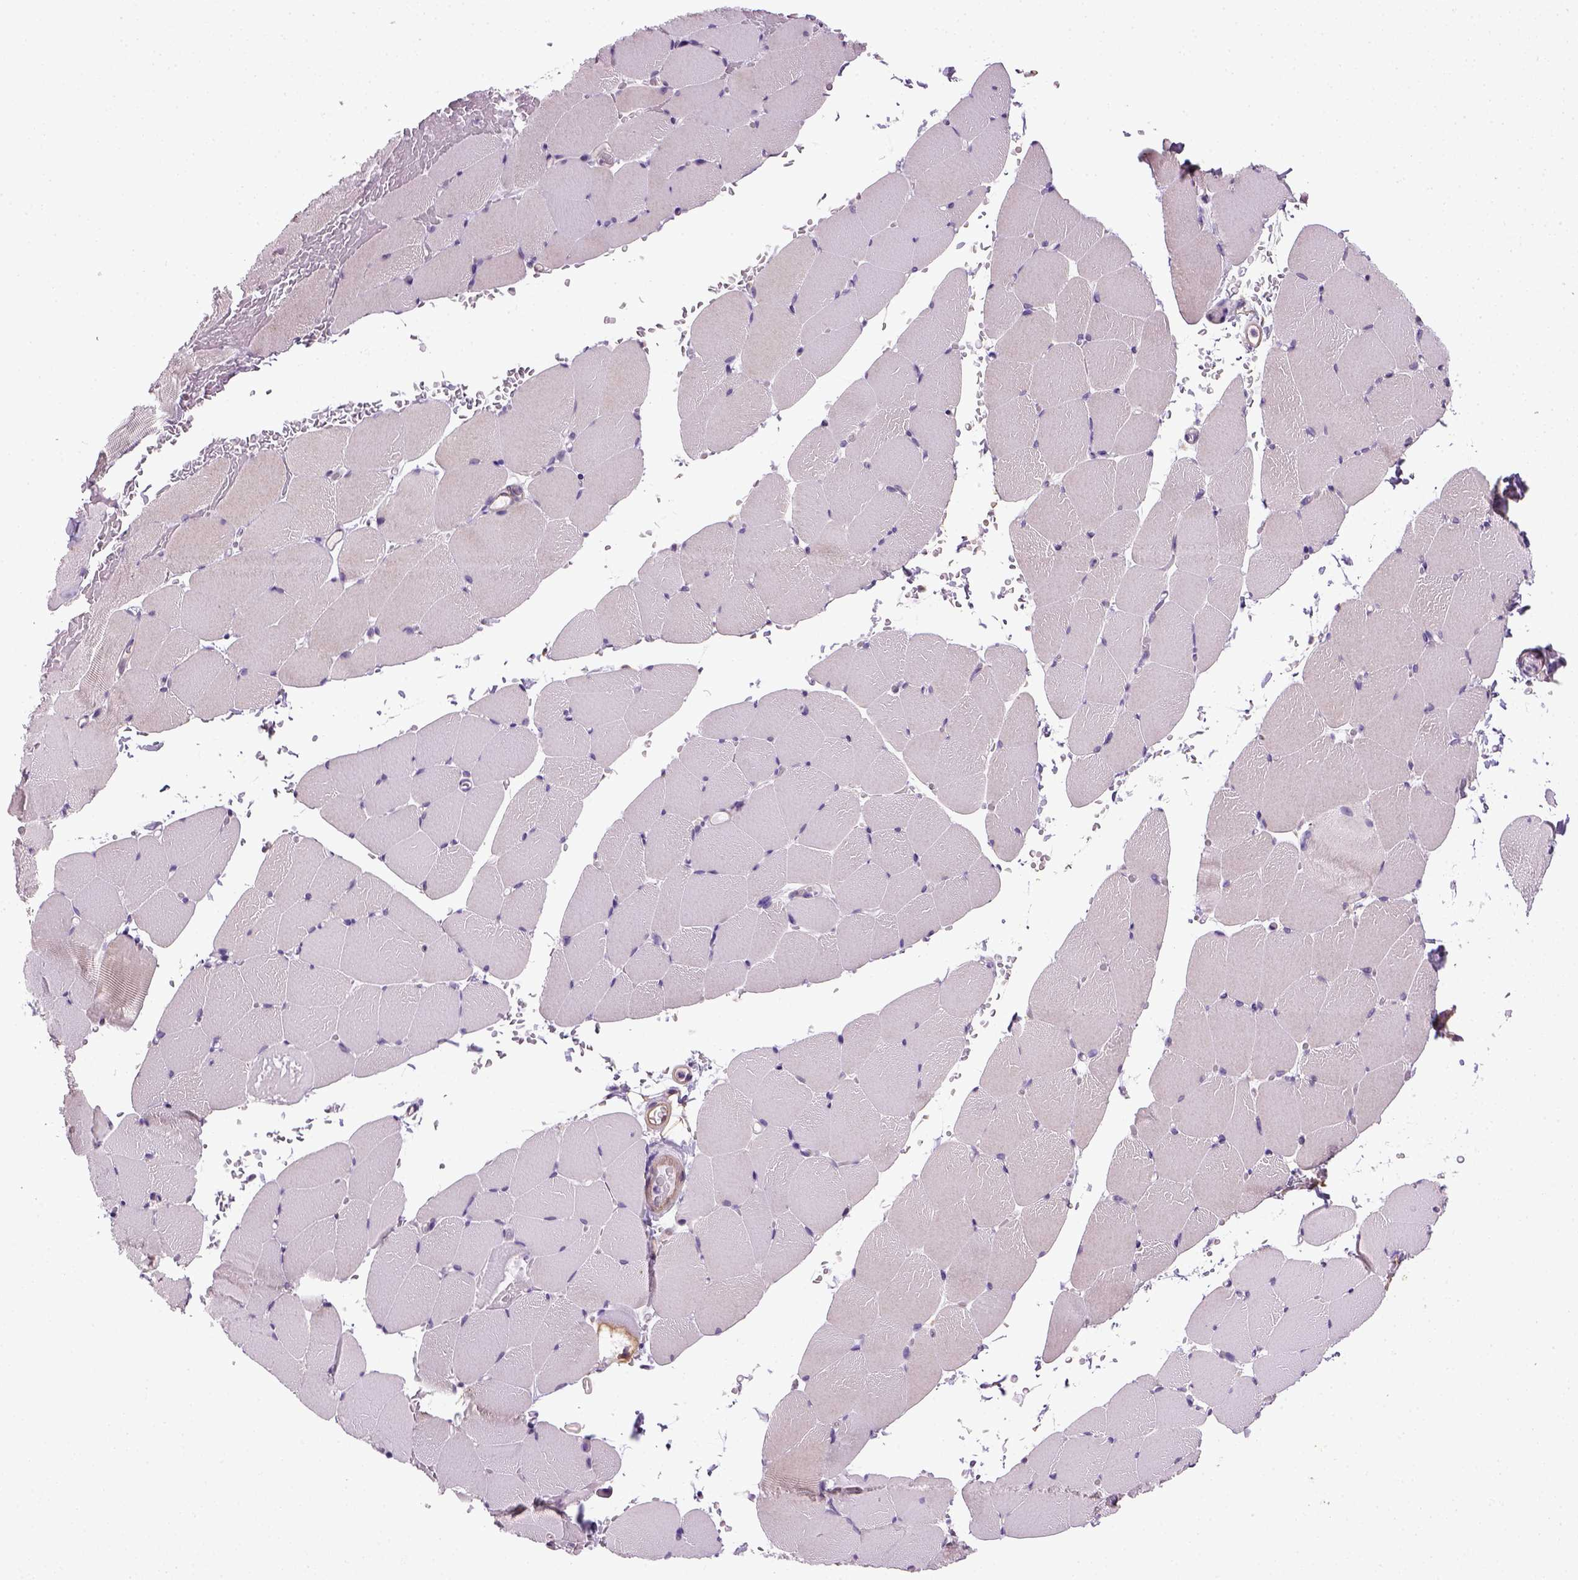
{"staining": {"intensity": "negative", "quantity": "none", "location": "none"}, "tissue": "skeletal muscle", "cell_type": "Myocytes", "image_type": "normal", "snomed": [{"axis": "morphology", "description": "Normal tissue, NOS"}, {"axis": "topography", "description": "Skeletal muscle"}], "caption": "Normal skeletal muscle was stained to show a protein in brown. There is no significant expression in myocytes.", "gene": "TPRG1", "patient": {"sex": "female", "age": 37}}